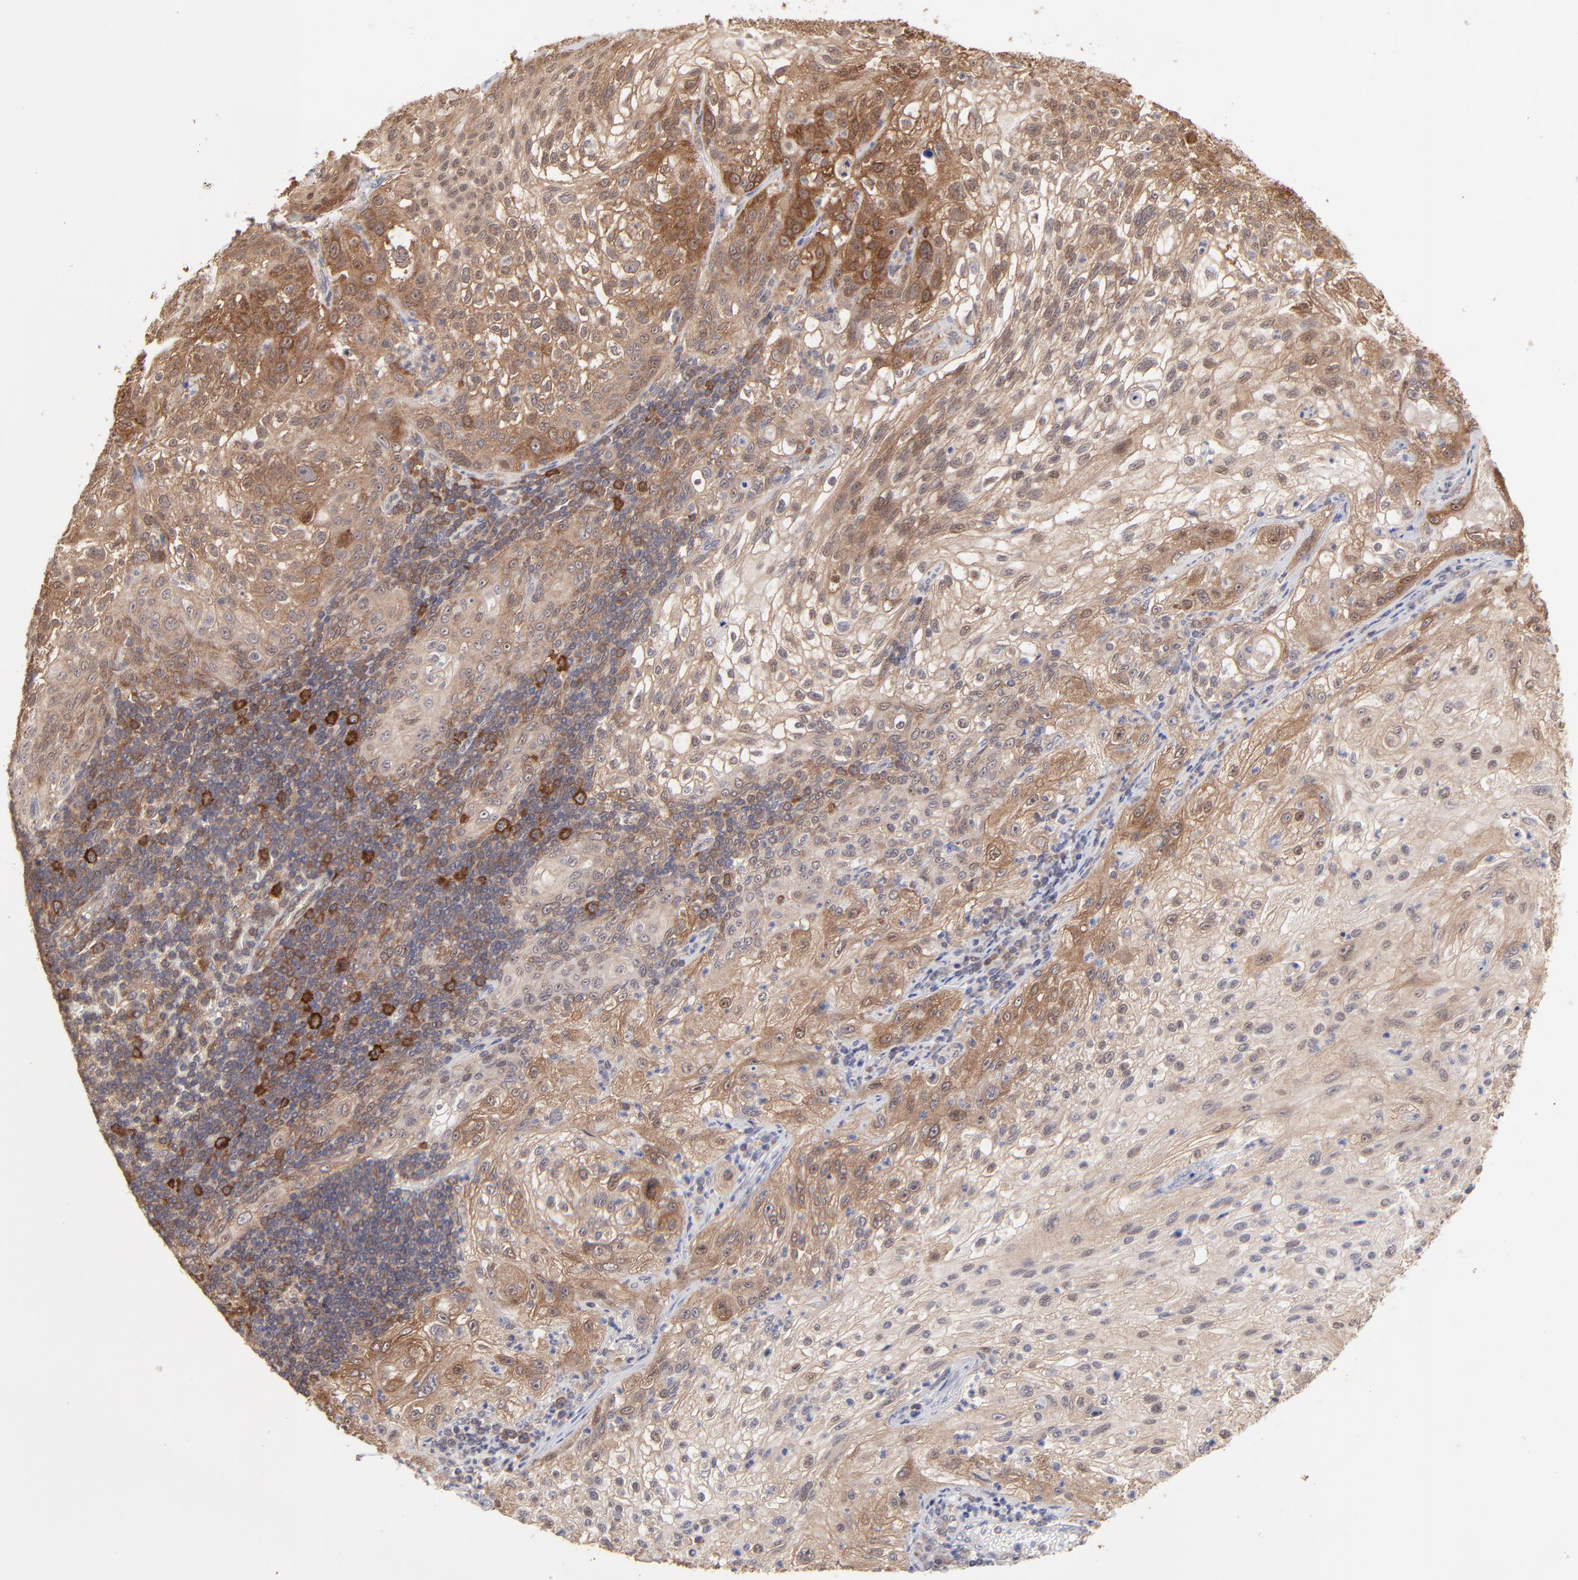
{"staining": {"intensity": "moderate", "quantity": "<25%", "location": "cytoplasmic/membranous"}, "tissue": "lung cancer", "cell_type": "Tumor cells", "image_type": "cancer", "snomed": [{"axis": "morphology", "description": "Inflammation, NOS"}, {"axis": "morphology", "description": "Squamous cell carcinoma, NOS"}, {"axis": "topography", "description": "Lymph node"}, {"axis": "topography", "description": "Soft tissue"}, {"axis": "topography", "description": "Lung"}], "caption": "Lung cancer stained with DAB IHC demonstrates low levels of moderate cytoplasmic/membranous staining in about <25% of tumor cells.", "gene": "GART", "patient": {"sex": "male", "age": 66}}